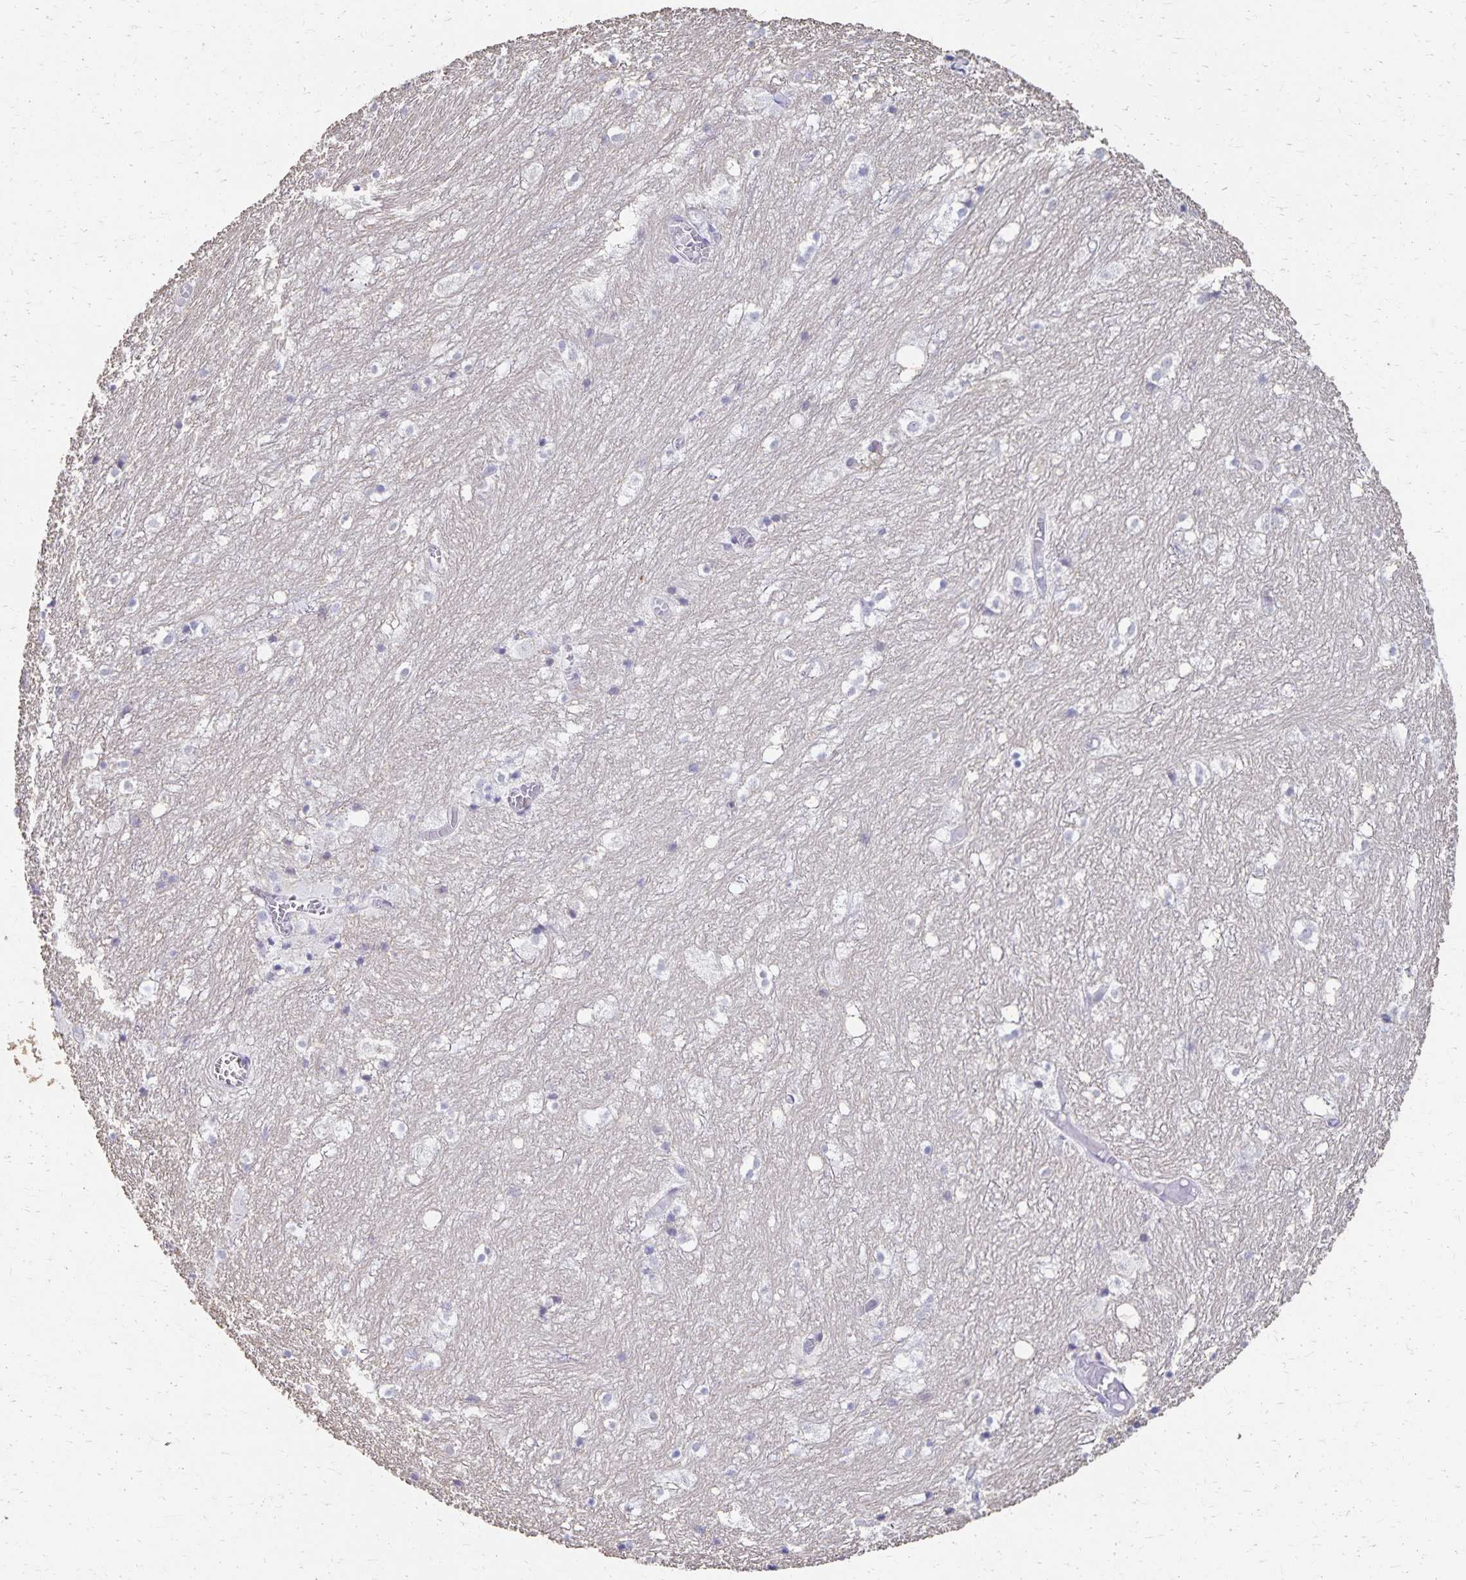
{"staining": {"intensity": "negative", "quantity": "none", "location": "none"}, "tissue": "hippocampus", "cell_type": "Glial cells", "image_type": "normal", "snomed": [{"axis": "morphology", "description": "Normal tissue, NOS"}, {"axis": "topography", "description": "Hippocampus"}], "caption": "The photomicrograph reveals no staining of glial cells in normal hippocampus.", "gene": "DYNLT4", "patient": {"sex": "female", "age": 52}}